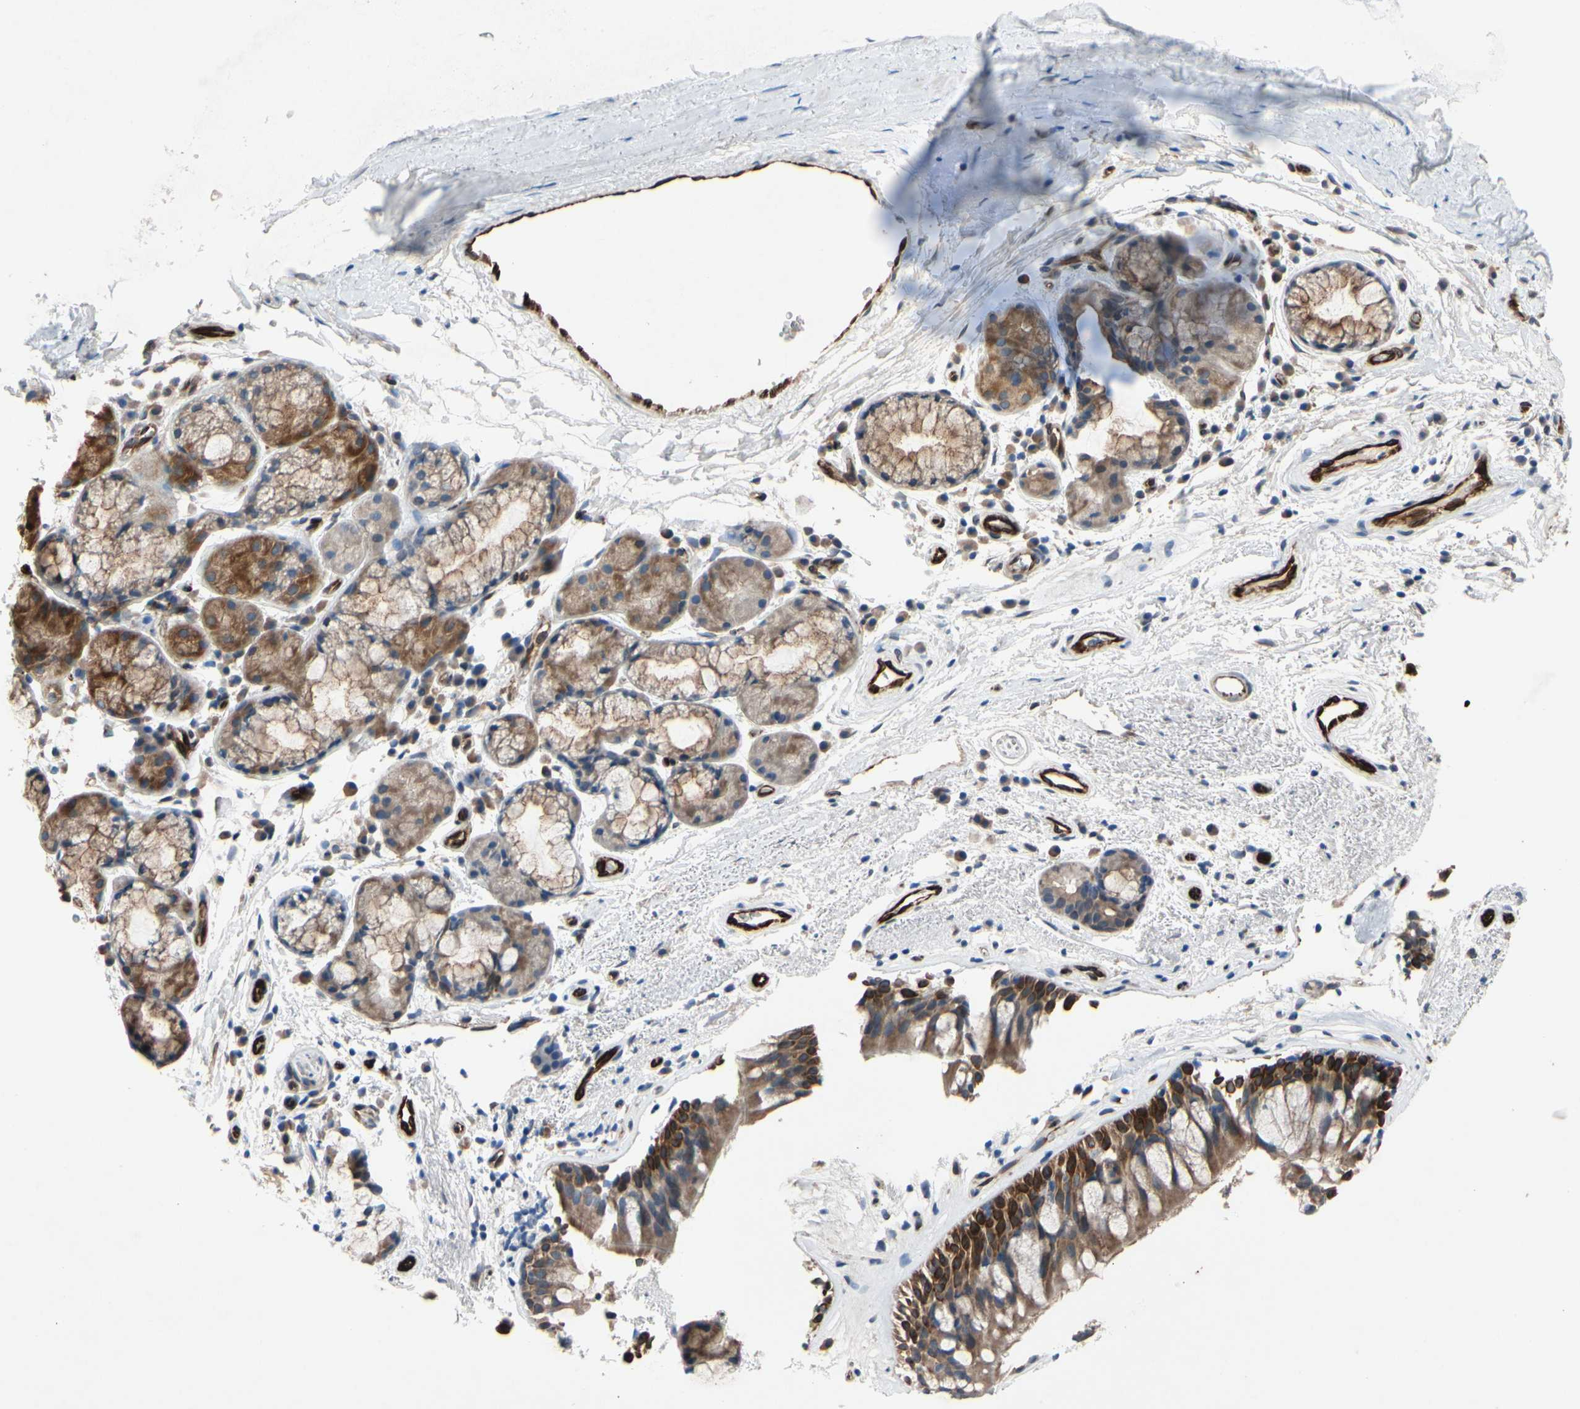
{"staining": {"intensity": "moderate", "quantity": ">75%", "location": "cytoplasmic/membranous"}, "tissue": "bronchus", "cell_type": "Respiratory epithelial cells", "image_type": "normal", "snomed": [{"axis": "morphology", "description": "Normal tissue, NOS"}, {"axis": "topography", "description": "Bronchus"}], "caption": "Brown immunohistochemical staining in normal human bronchus demonstrates moderate cytoplasmic/membranous positivity in about >75% of respiratory epithelial cells.", "gene": "PRXL2A", "patient": {"sex": "female", "age": 54}}